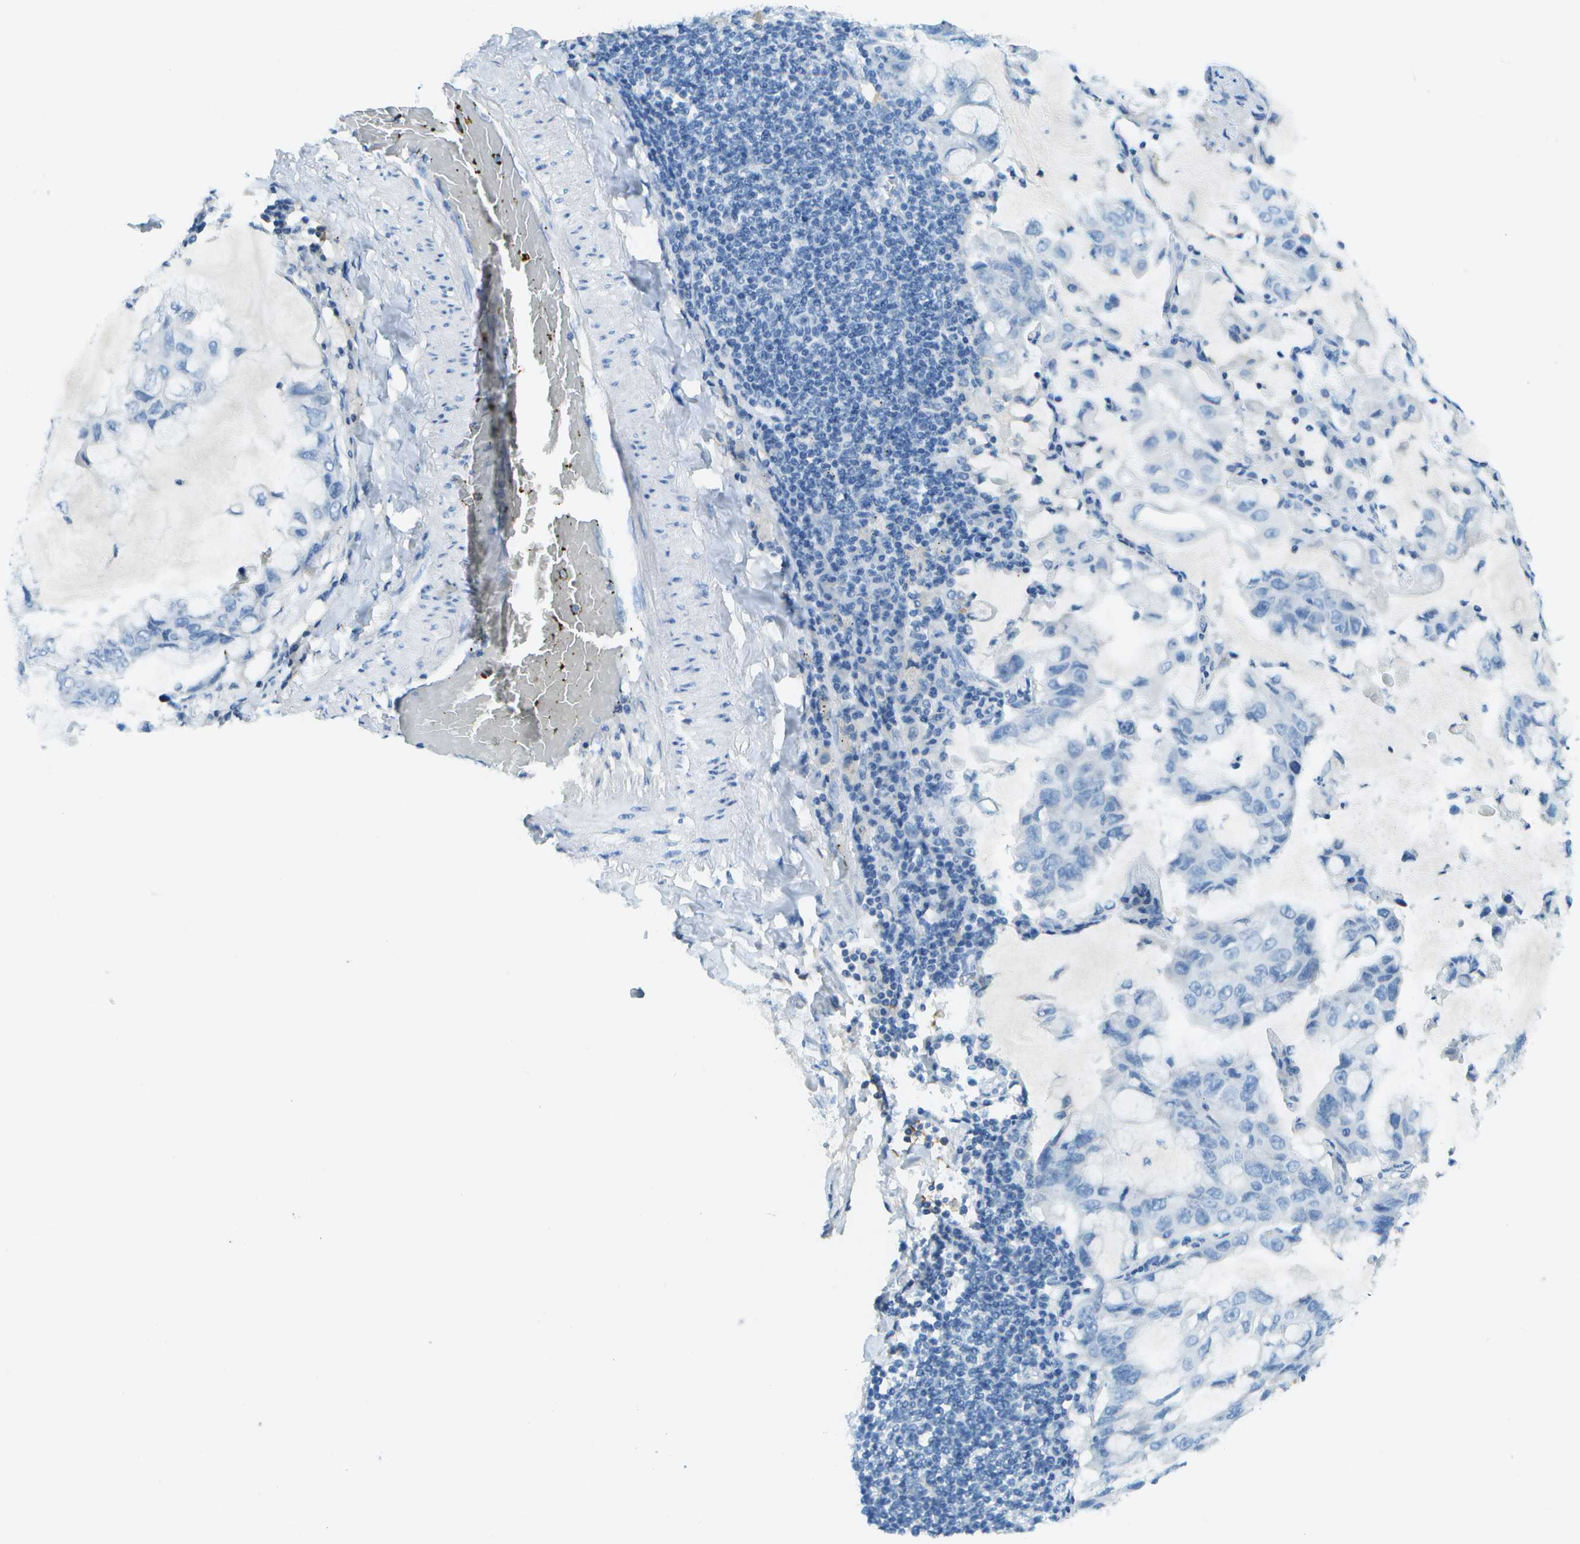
{"staining": {"intensity": "negative", "quantity": "none", "location": "none"}, "tissue": "lung cancer", "cell_type": "Tumor cells", "image_type": "cancer", "snomed": [{"axis": "morphology", "description": "Adenocarcinoma, NOS"}, {"axis": "topography", "description": "Lung"}], "caption": "Lung cancer (adenocarcinoma) stained for a protein using immunohistochemistry reveals no staining tumor cells.", "gene": "C1S", "patient": {"sex": "male", "age": 64}}